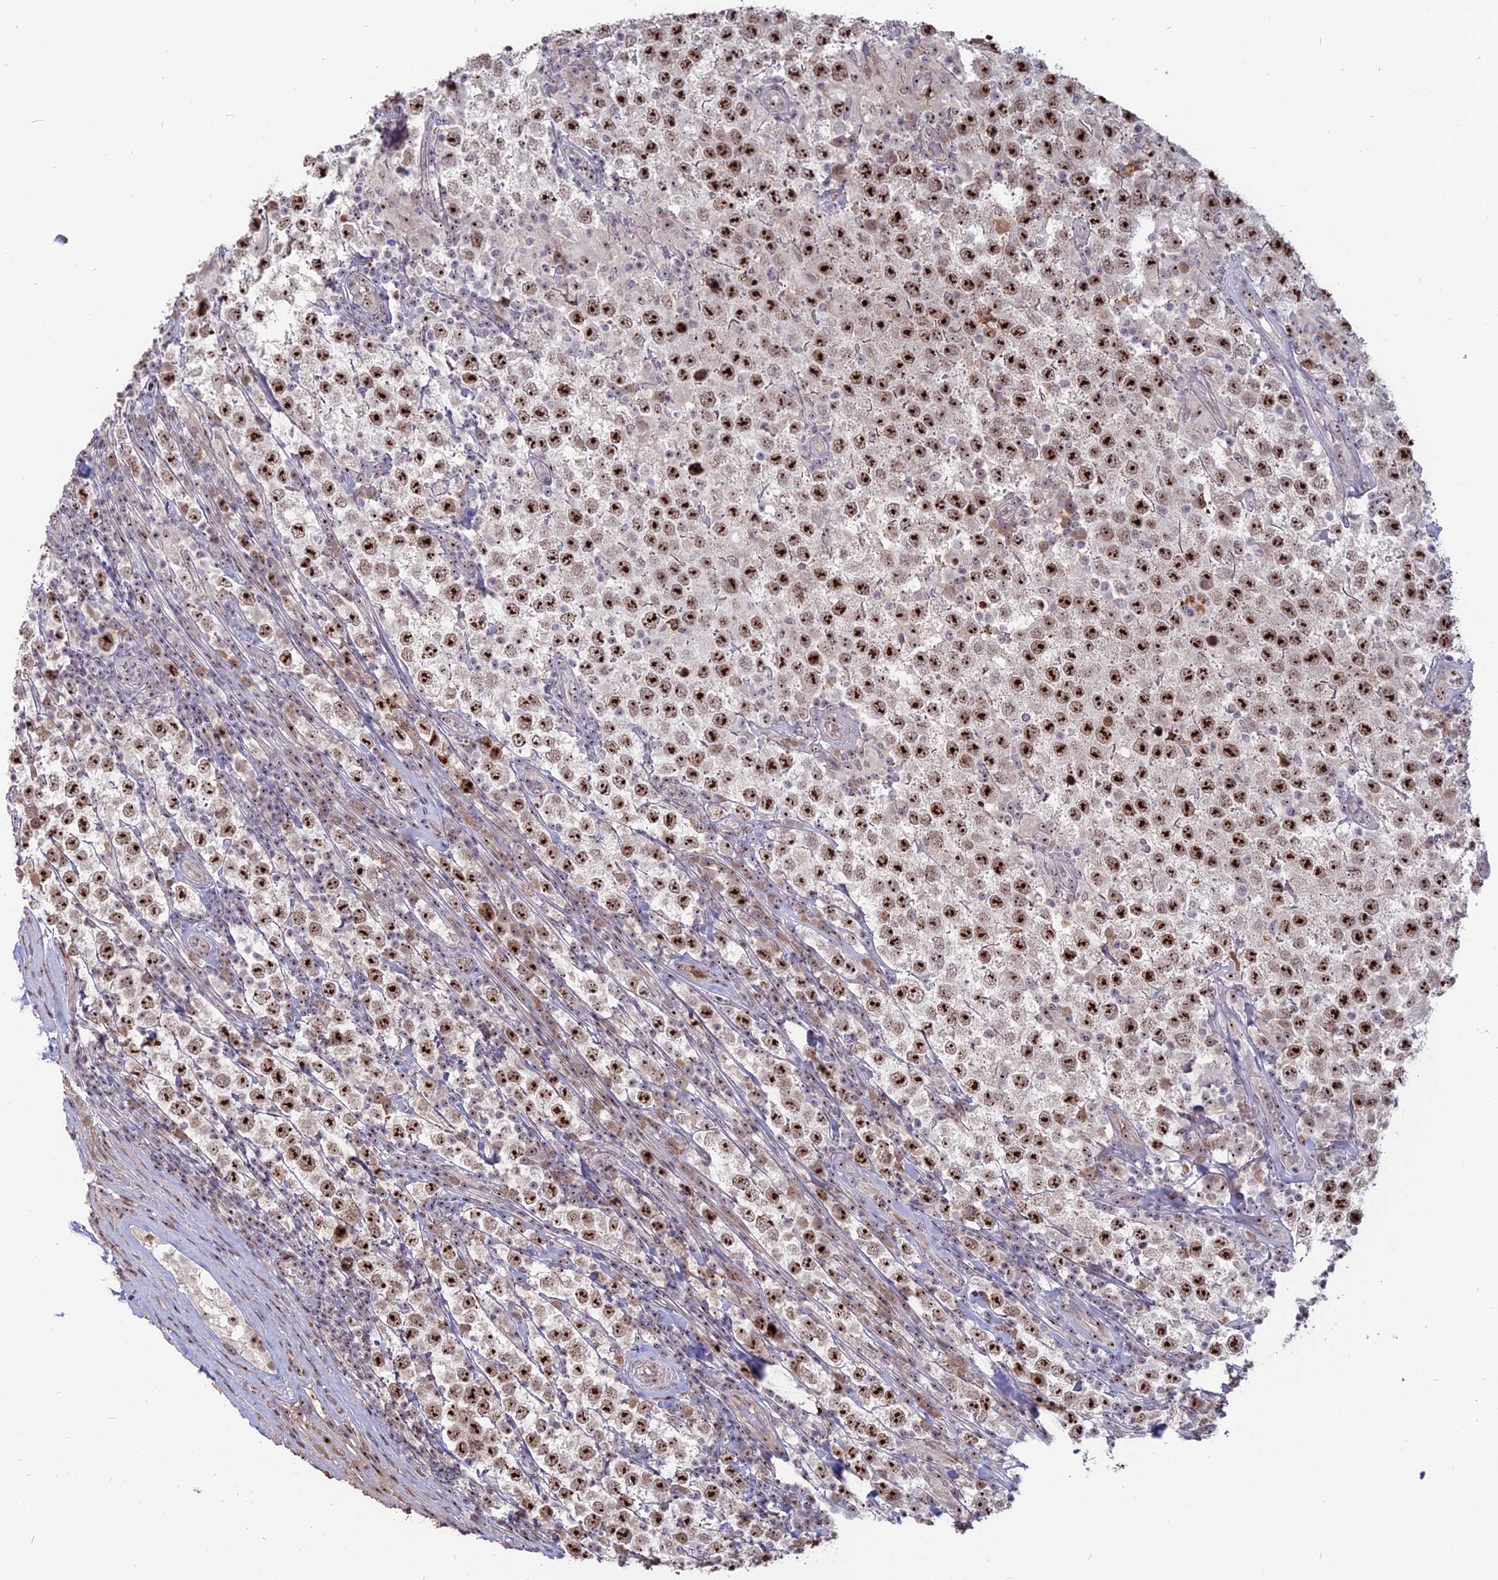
{"staining": {"intensity": "strong", "quantity": ">75%", "location": "nuclear"}, "tissue": "testis cancer", "cell_type": "Tumor cells", "image_type": "cancer", "snomed": [{"axis": "morphology", "description": "Normal tissue, NOS"}, {"axis": "morphology", "description": "Urothelial carcinoma, High grade"}, {"axis": "morphology", "description": "Seminoma, NOS"}, {"axis": "morphology", "description": "Carcinoma, Embryonal, NOS"}, {"axis": "topography", "description": "Urinary bladder"}, {"axis": "topography", "description": "Testis"}], "caption": "An image of testis cancer stained for a protein displays strong nuclear brown staining in tumor cells.", "gene": "FAM131A", "patient": {"sex": "male", "age": 41}}